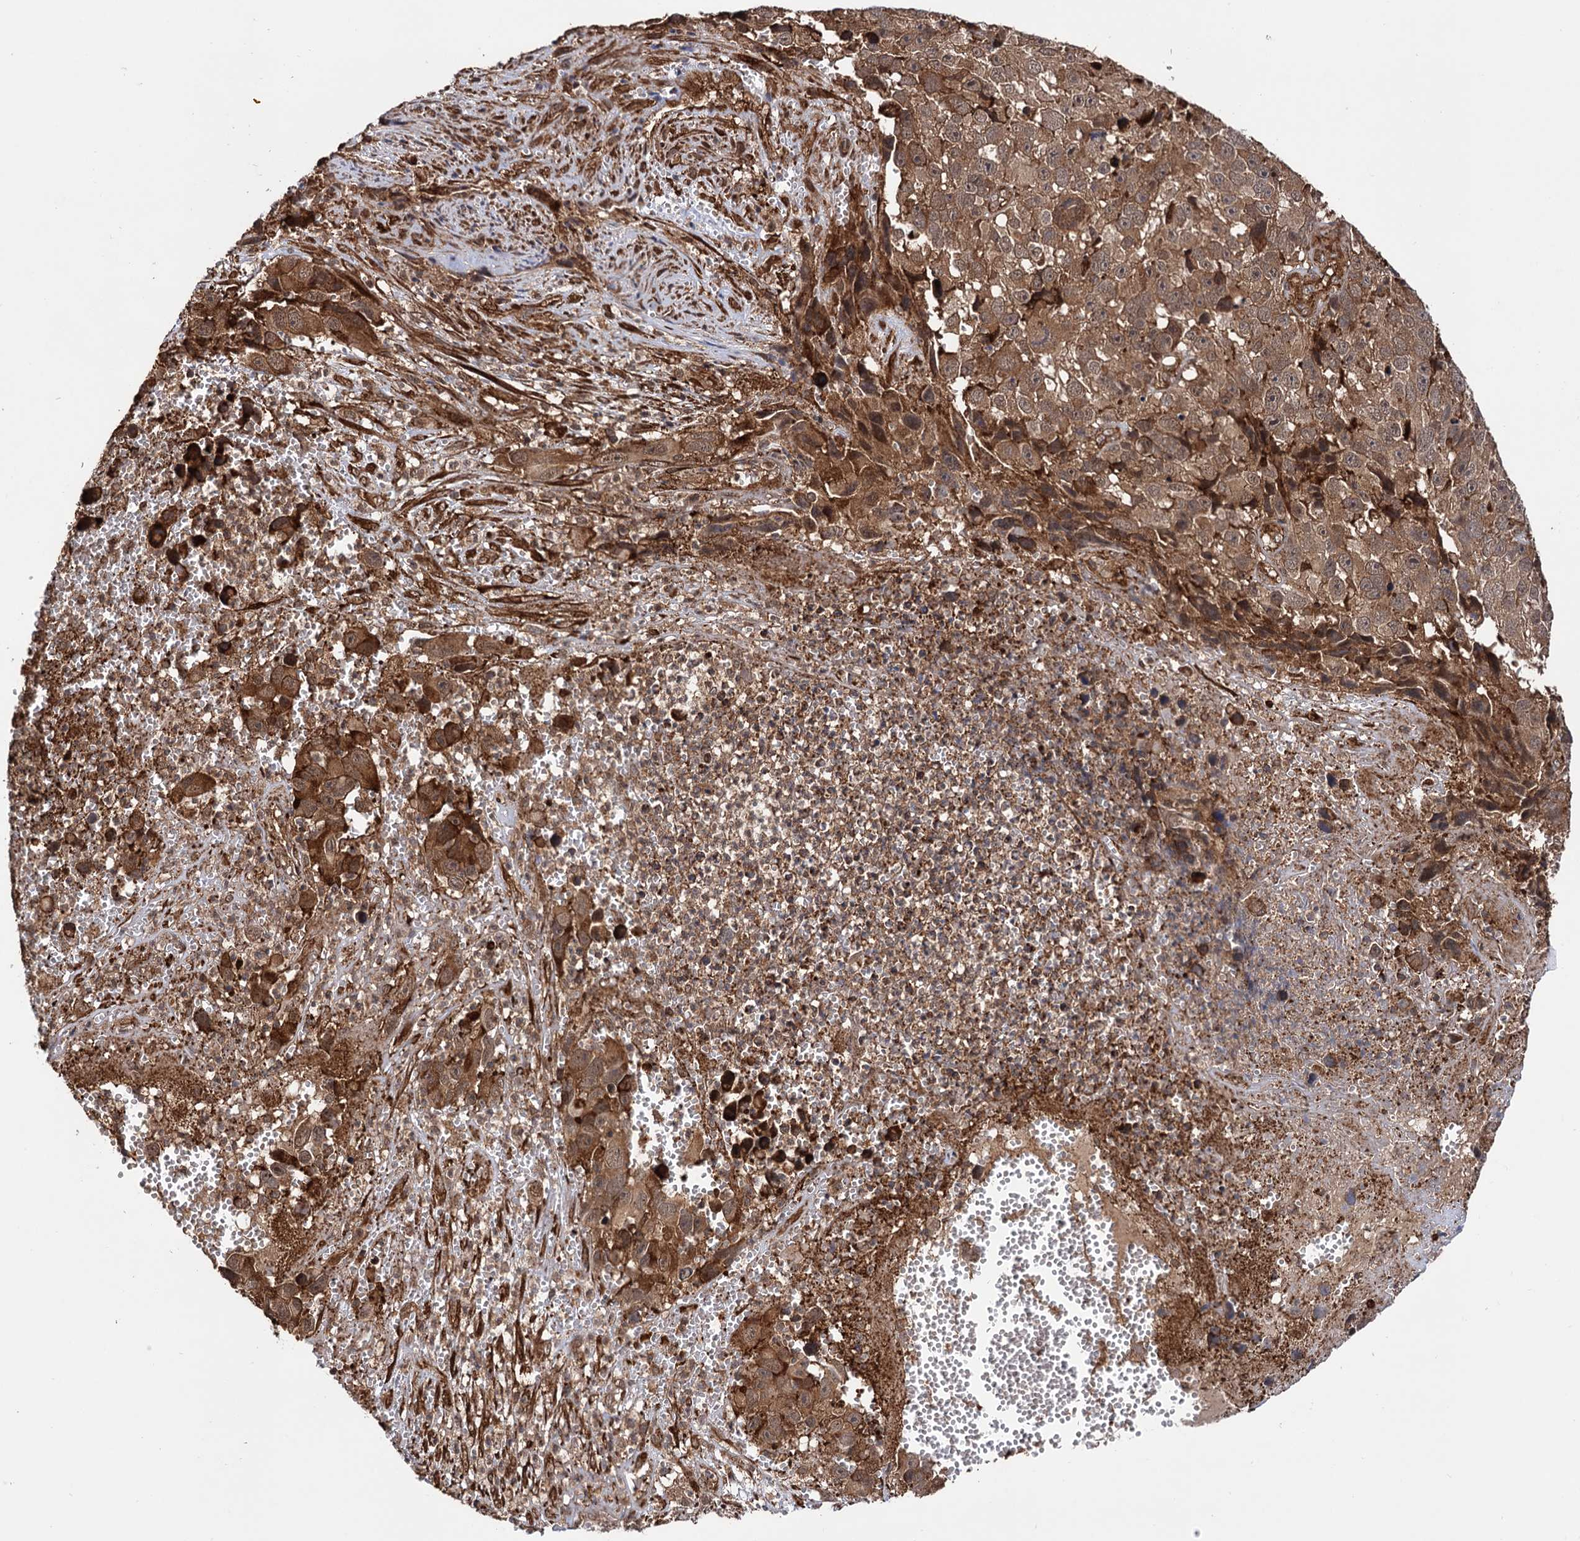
{"staining": {"intensity": "moderate", "quantity": ">75%", "location": "cytoplasmic/membranous"}, "tissue": "melanoma", "cell_type": "Tumor cells", "image_type": "cancer", "snomed": [{"axis": "morphology", "description": "Malignant melanoma, NOS"}, {"axis": "topography", "description": "Skin"}], "caption": "An image showing moderate cytoplasmic/membranous expression in approximately >75% of tumor cells in melanoma, as visualized by brown immunohistochemical staining.", "gene": "ATP8B4", "patient": {"sex": "male", "age": 84}}